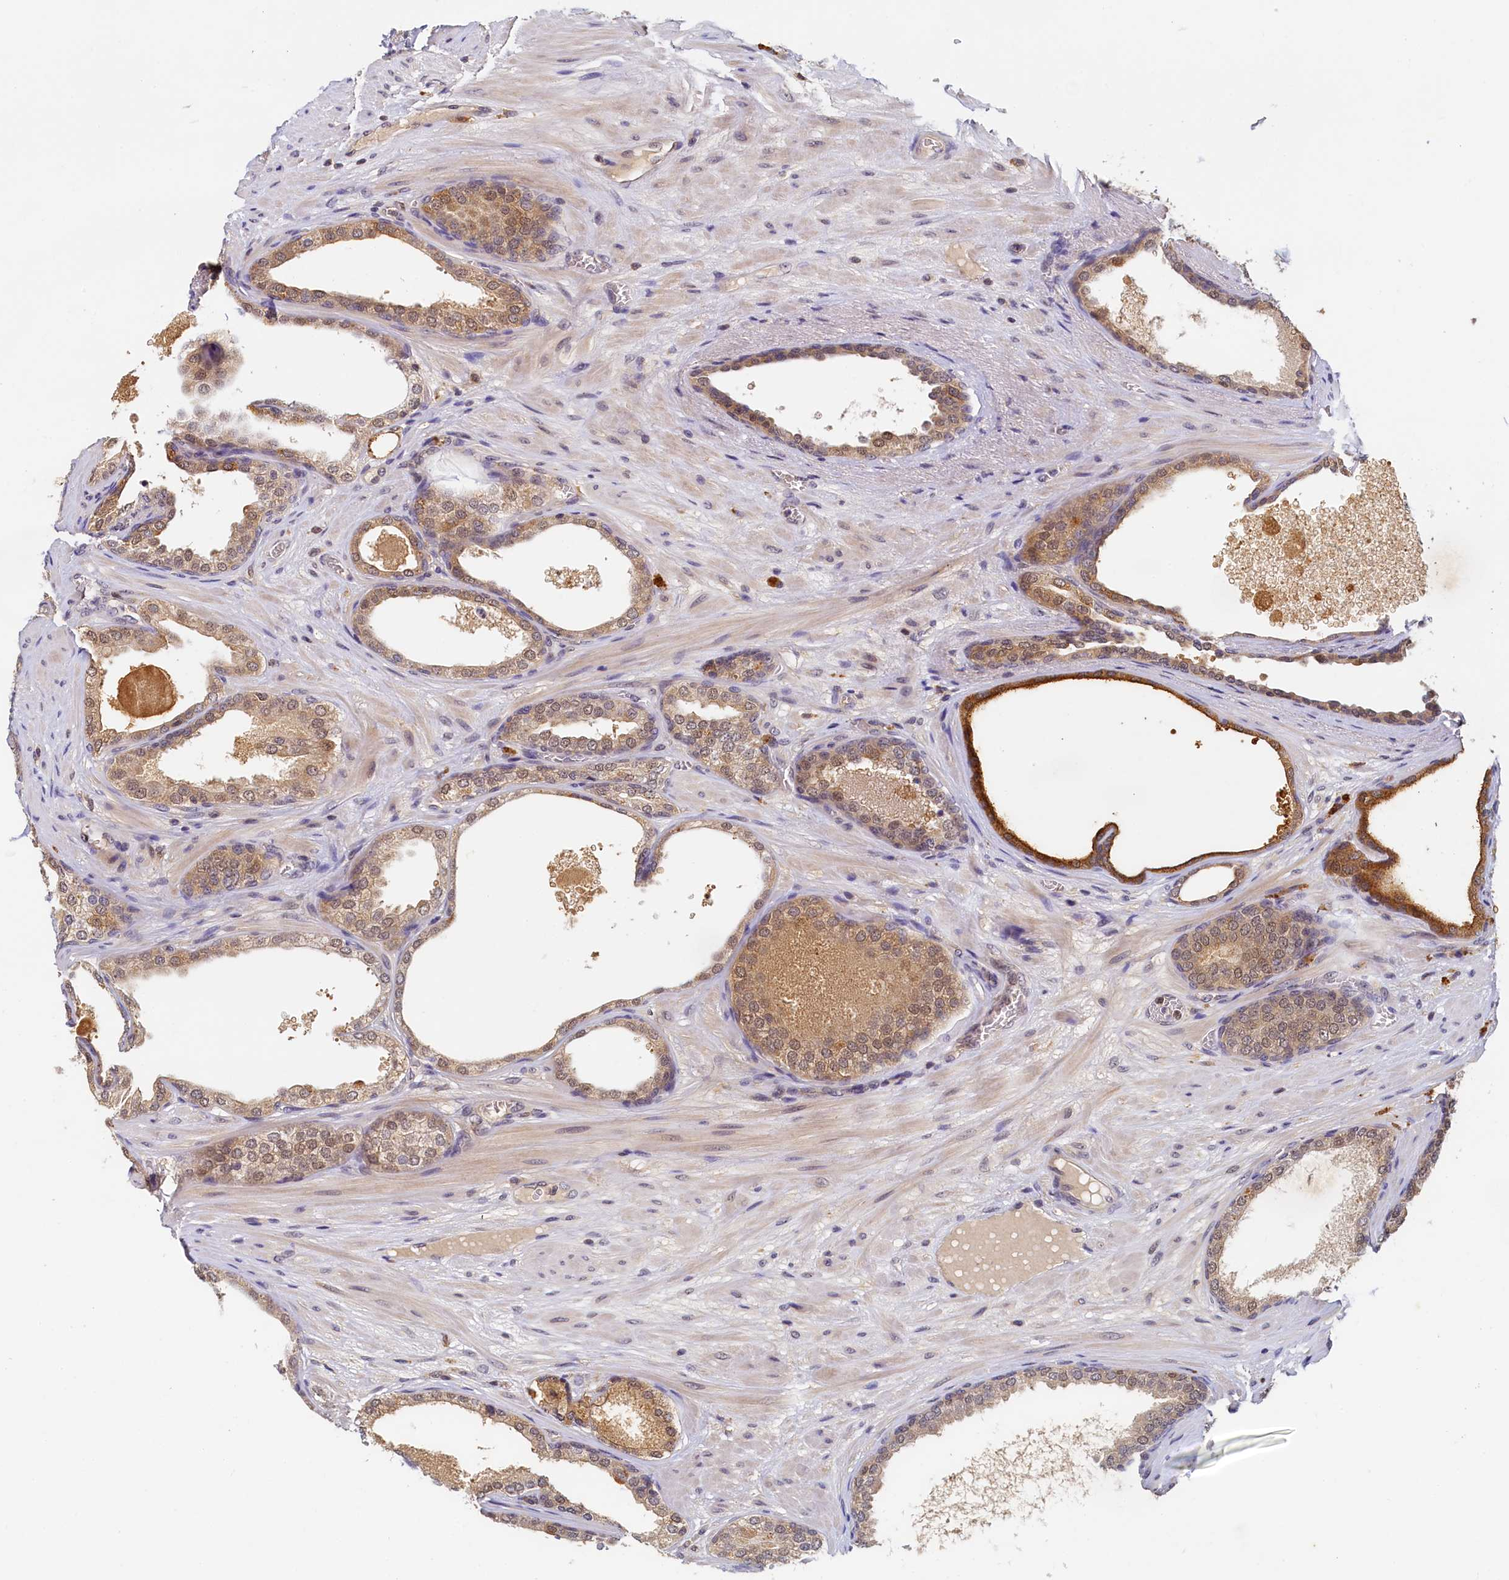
{"staining": {"intensity": "moderate", "quantity": "25%-75%", "location": "cytoplasmic/membranous,nuclear"}, "tissue": "prostate cancer", "cell_type": "Tumor cells", "image_type": "cancer", "snomed": [{"axis": "morphology", "description": "Adenocarcinoma, High grade"}, {"axis": "topography", "description": "Prostate"}], "caption": "Prostate cancer (adenocarcinoma (high-grade)) stained with DAB IHC exhibits medium levels of moderate cytoplasmic/membranous and nuclear positivity in about 25%-75% of tumor cells. (DAB IHC with brightfield microscopy, high magnification).", "gene": "PAAF1", "patient": {"sex": "male", "age": 59}}